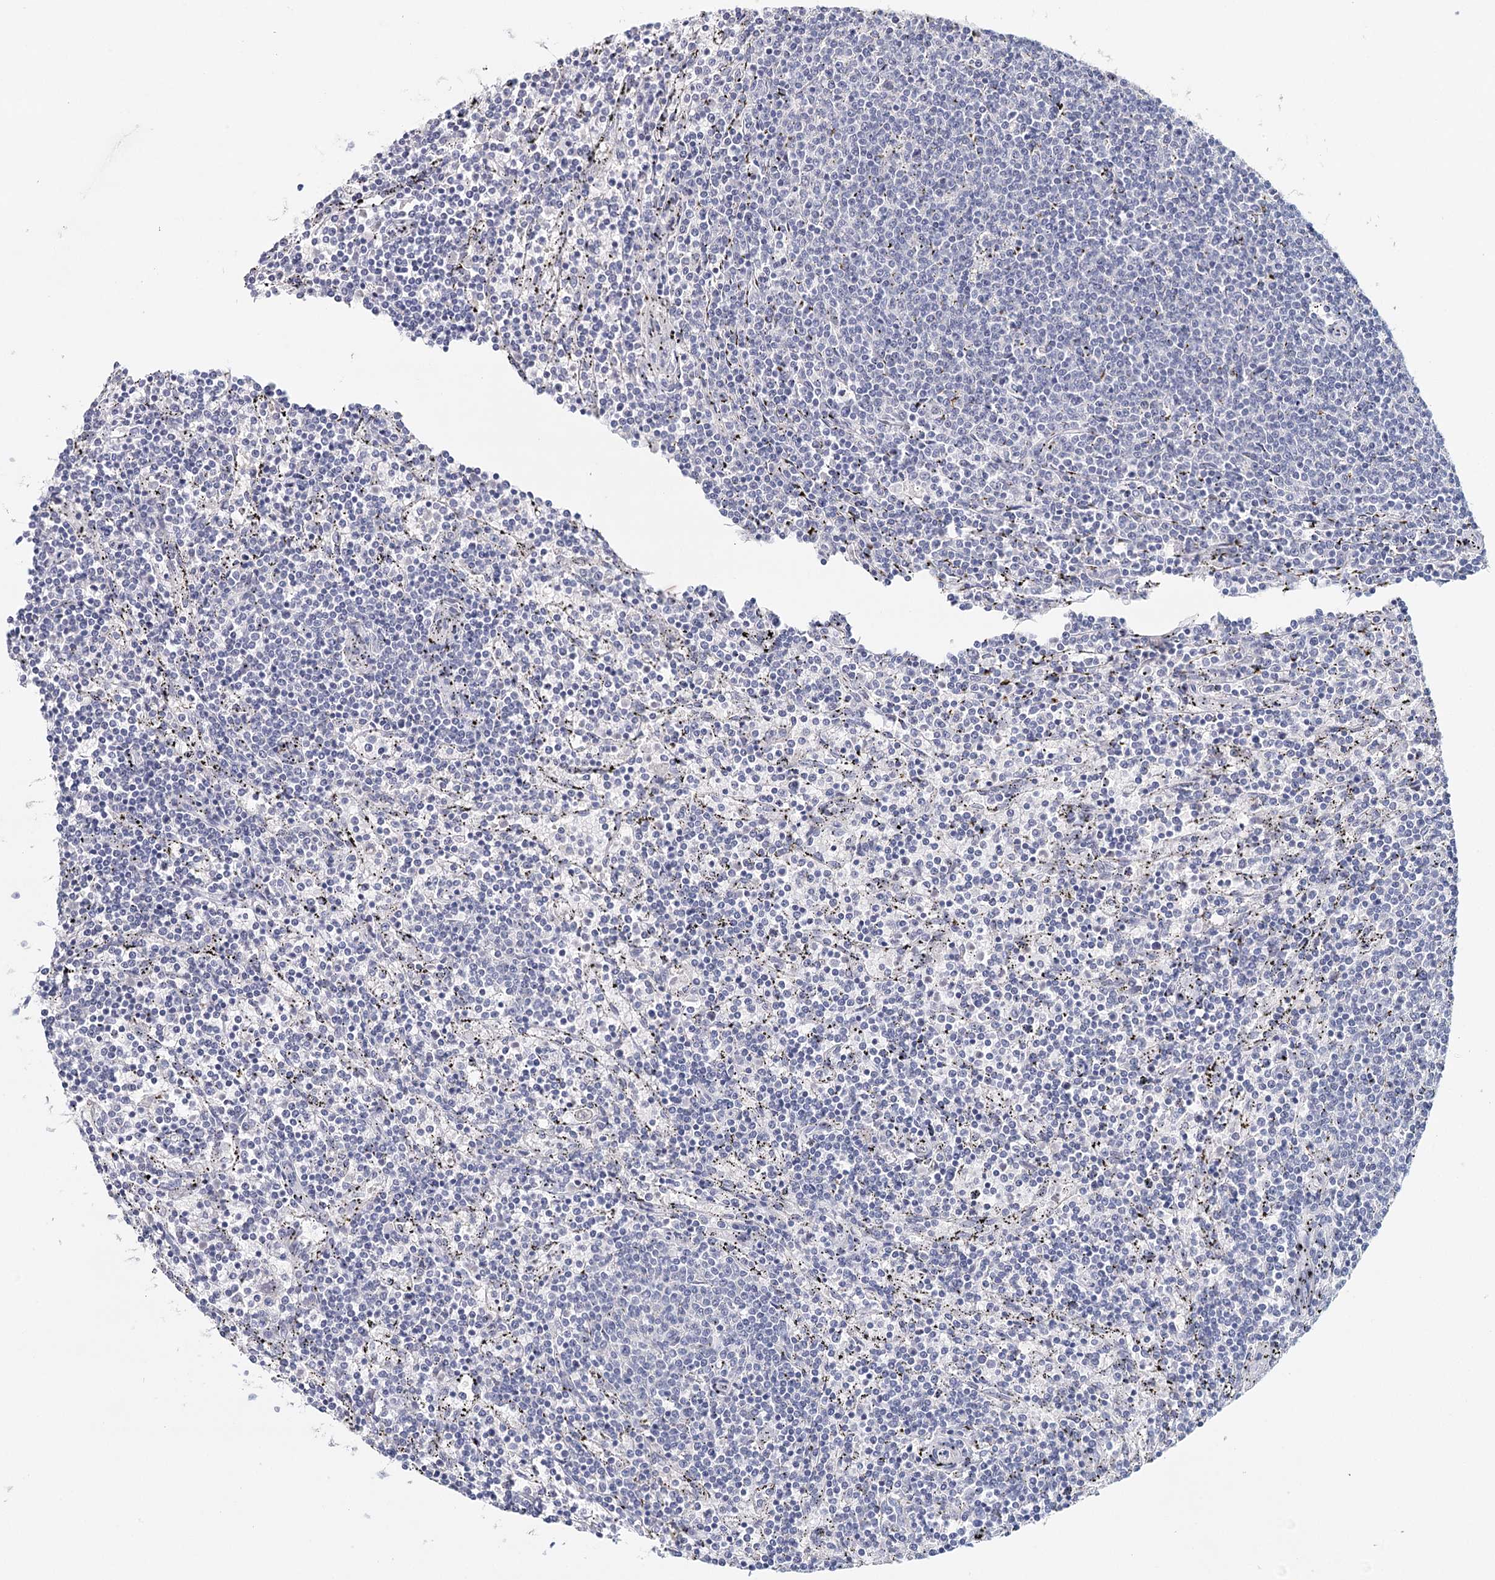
{"staining": {"intensity": "negative", "quantity": "none", "location": "none"}, "tissue": "lymphoma", "cell_type": "Tumor cells", "image_type": "cancer", "snomed": [{"axis": "morphology", "description": "Malignant lymphoma, non-Hodgkin's type, Low grade"}, {"axis": "topography", "description": "Spleen"}], "caption": "Photomicrograph shows no protein expression in tumor cells of lymphoma tissue.", "gene": "HSPA4L", "patient": {"sex": "female", "age": 50}}